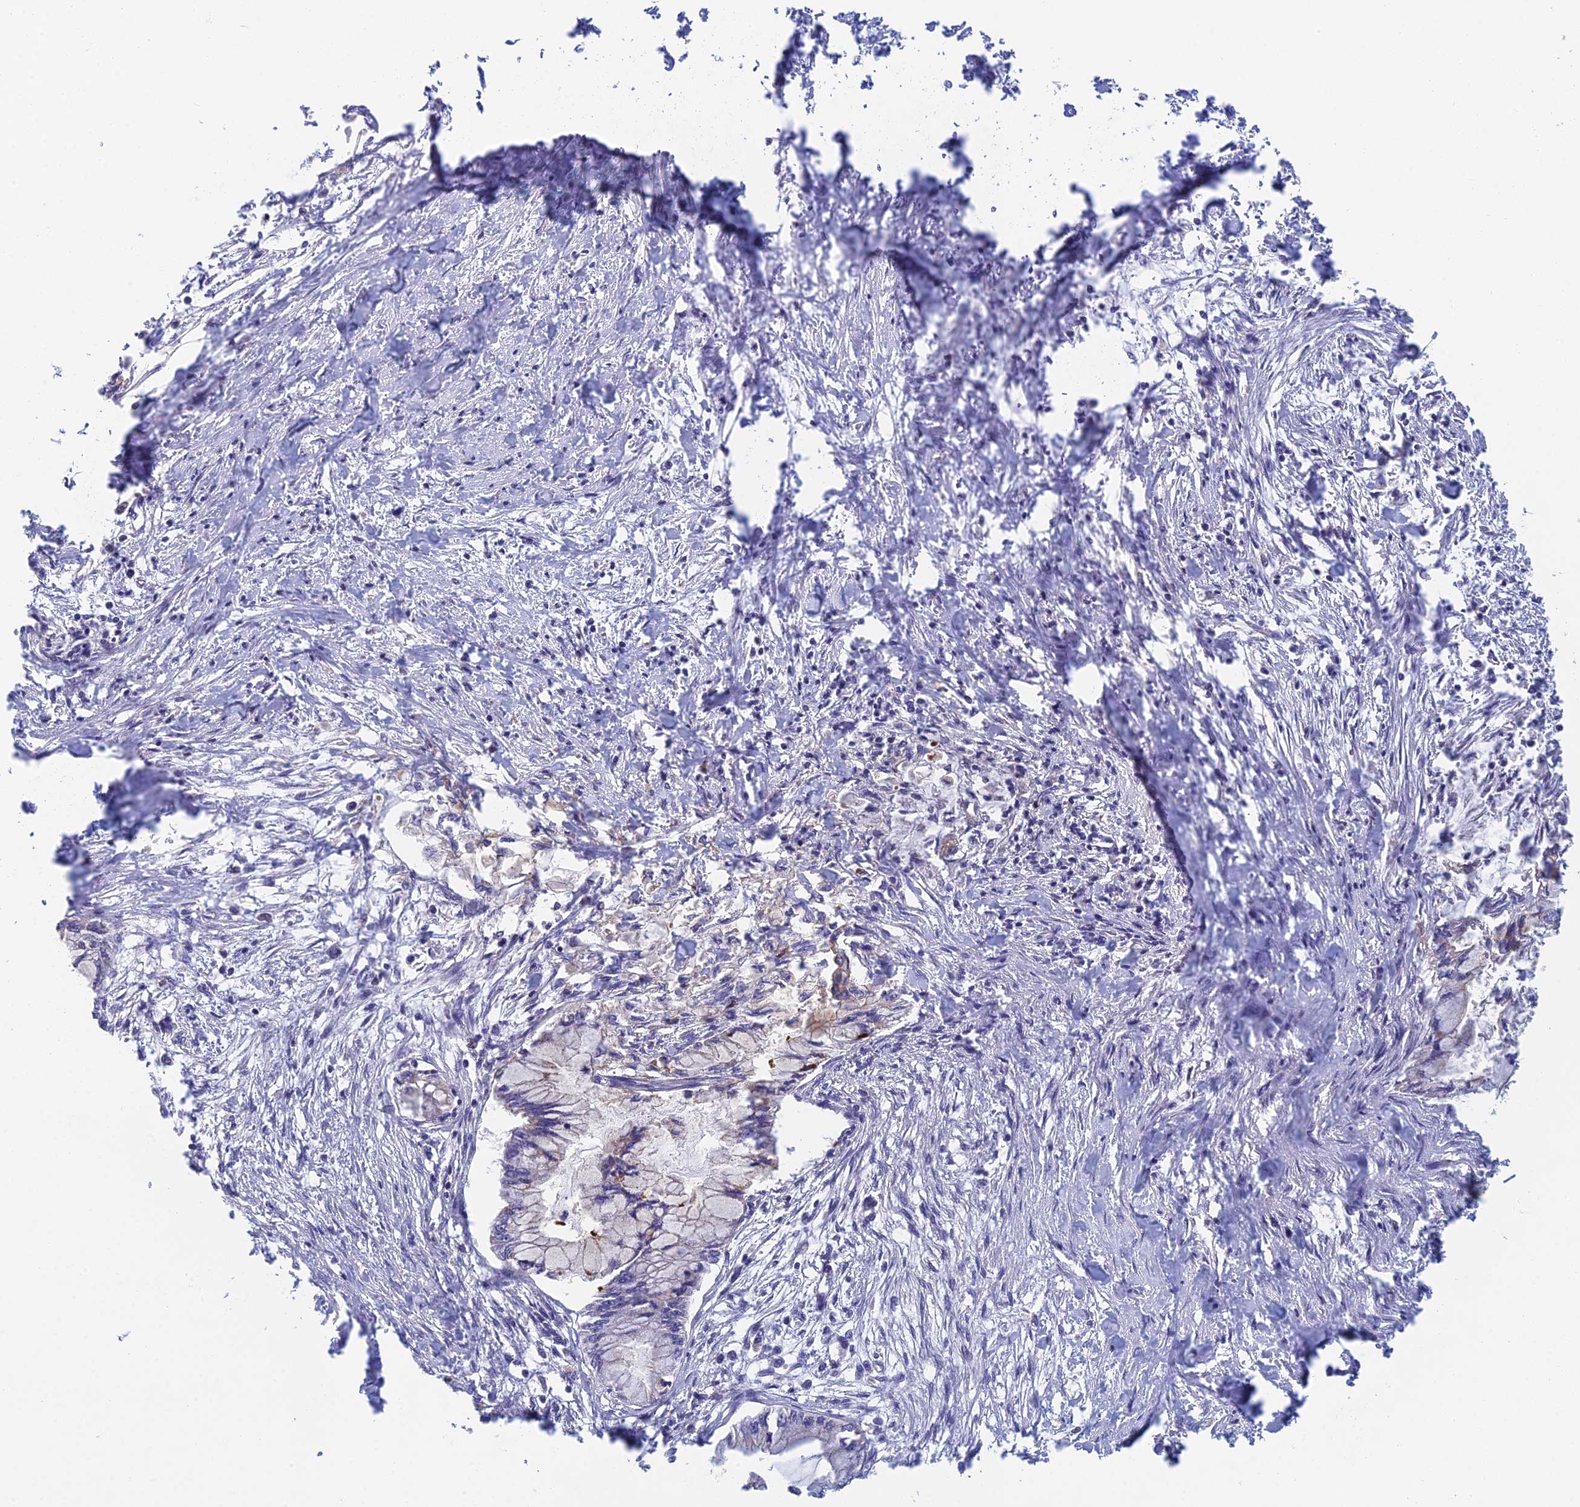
{"staining": {"intensity": "weak", "quantity": "<25%", "location": "cytoplasmic/membranous"}, "tissue": "pancreatic cancer", "cell_type": "Tumor cells", "image_type": "cancer", "snomed": [{"axis": "morphology", "description": "Adenocarcinoma, NOS"}, {"axis": "topography", "description": "Pancreas"}], "caption": "Immunohistochemistry photomicrograph of human pancreatic adenocarcinoma stained for a protein (brown), which displays no staining in tumor cells.", "gene": "IFTAP", "patient": {"sex": "male", "age": 48}}